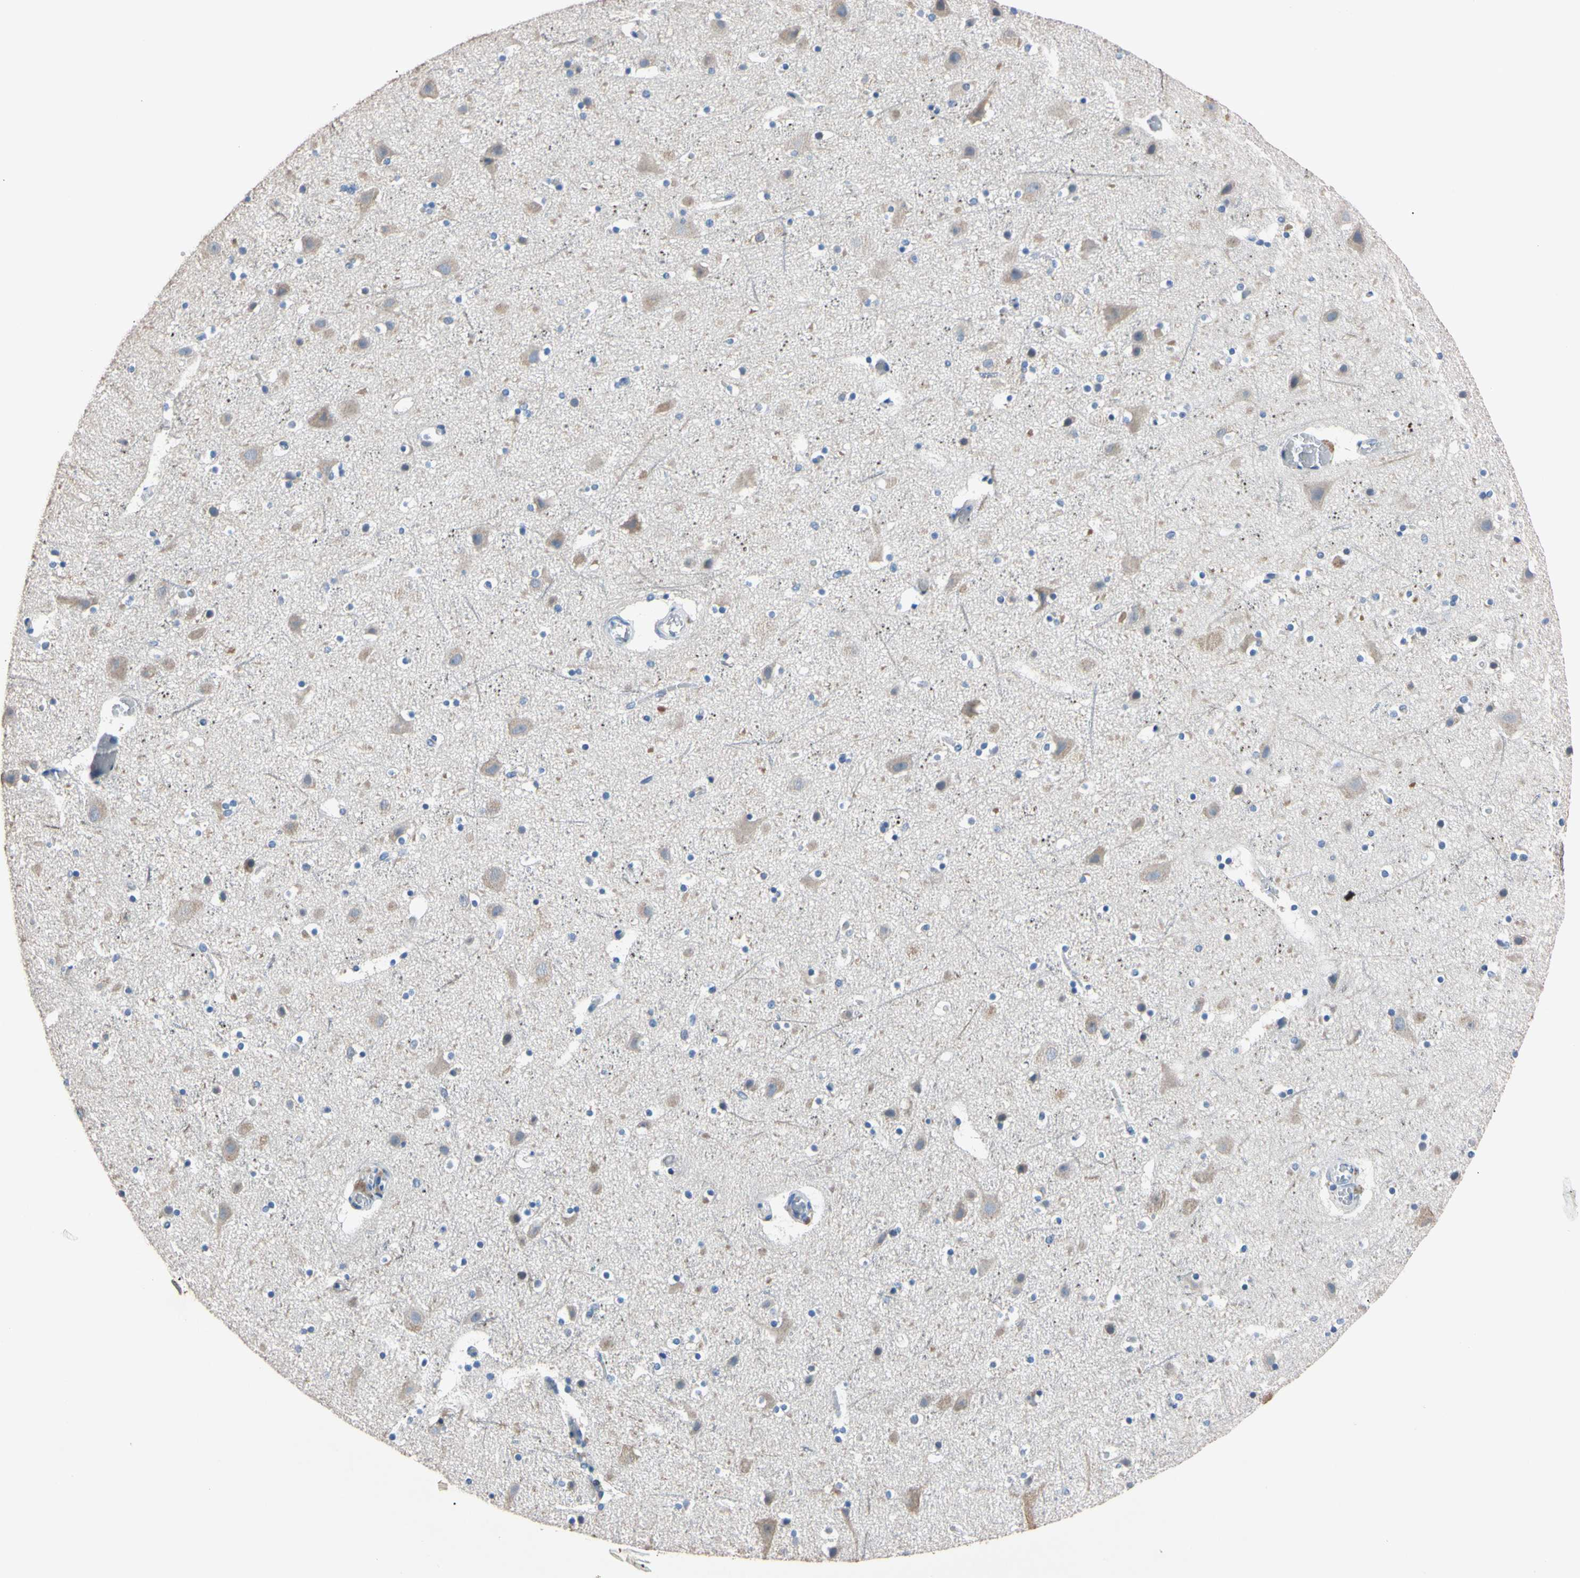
{"staining": {"intensity": "negative", "quantity": "none", "location": "none"}, "tissue": "cerebral cortex", "cell_type": "Endothelial cells", "image_type": "normal", "snomed": [{"axis": "morphology", "description": "Normal tissue, NOS"}, {"axis": "topography", "description": "Cerebral cortex"}], "caption": "A high-resolution histopathology image shows immunohistochemistry staining of unremarkable cerebral cortex, which demonstrates no significant expression in endothelial cells.", "gene": "PNKD", "patient": {"sex": "male", "age": 45}}